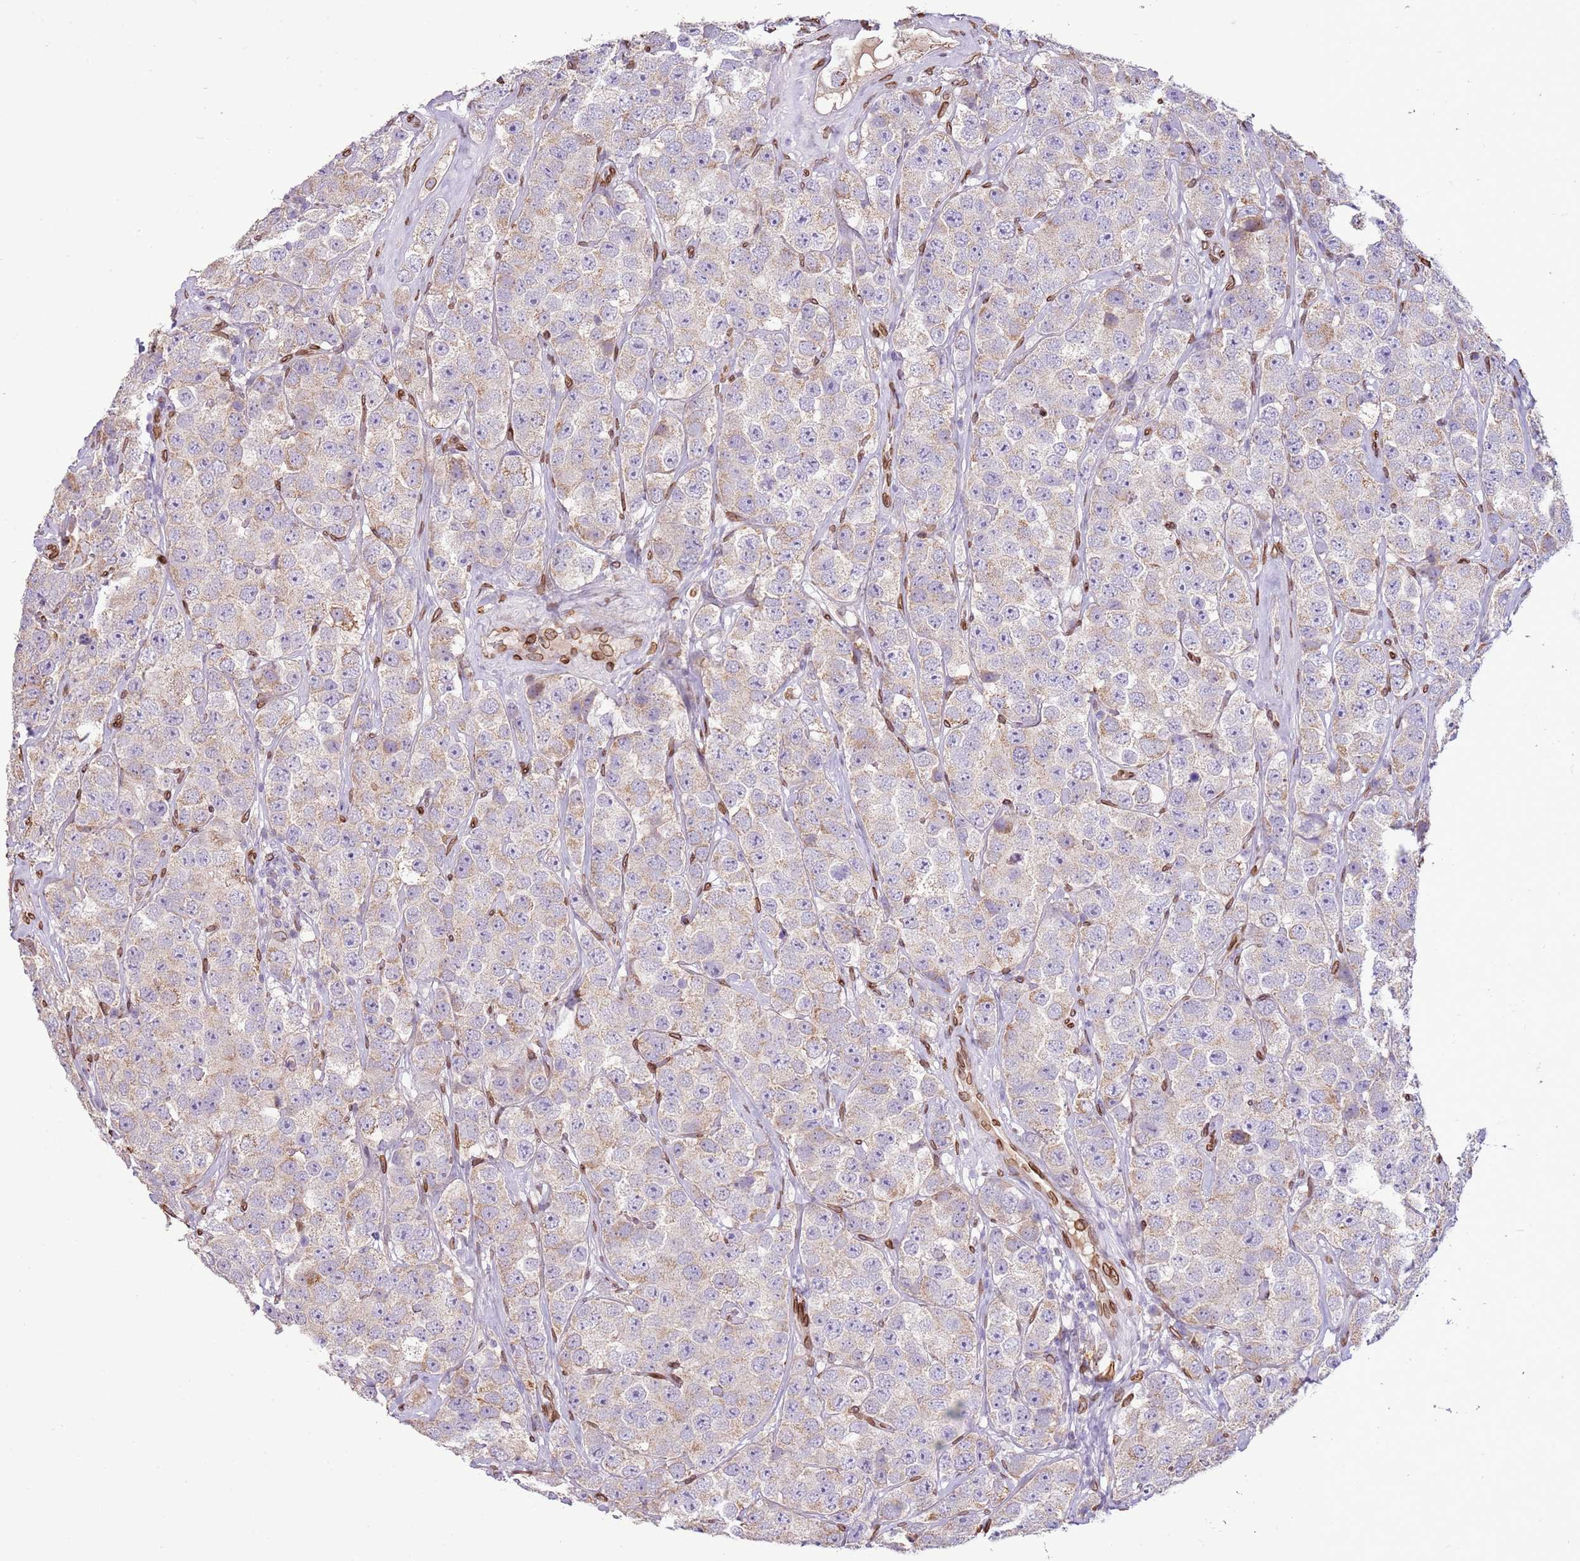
{"staining": {"intensity": "negative", "quantity": "none", "location": "none"}, "tissue": "testis cancer", "cell_type": "Tumor cells", "image_type": "cancer", "snomed": [{"axis": "morphology", "description": "Seminoma, NOS"}, {"axis": "topography", "description": "Testis"}], "caption": "This is an immunohistochemistry photomicrograph of testis cancer (seminoma). There is no staining in tumor cells.", "gene": "TMEM47", "patient": {"sex": "male", "age": 28}}